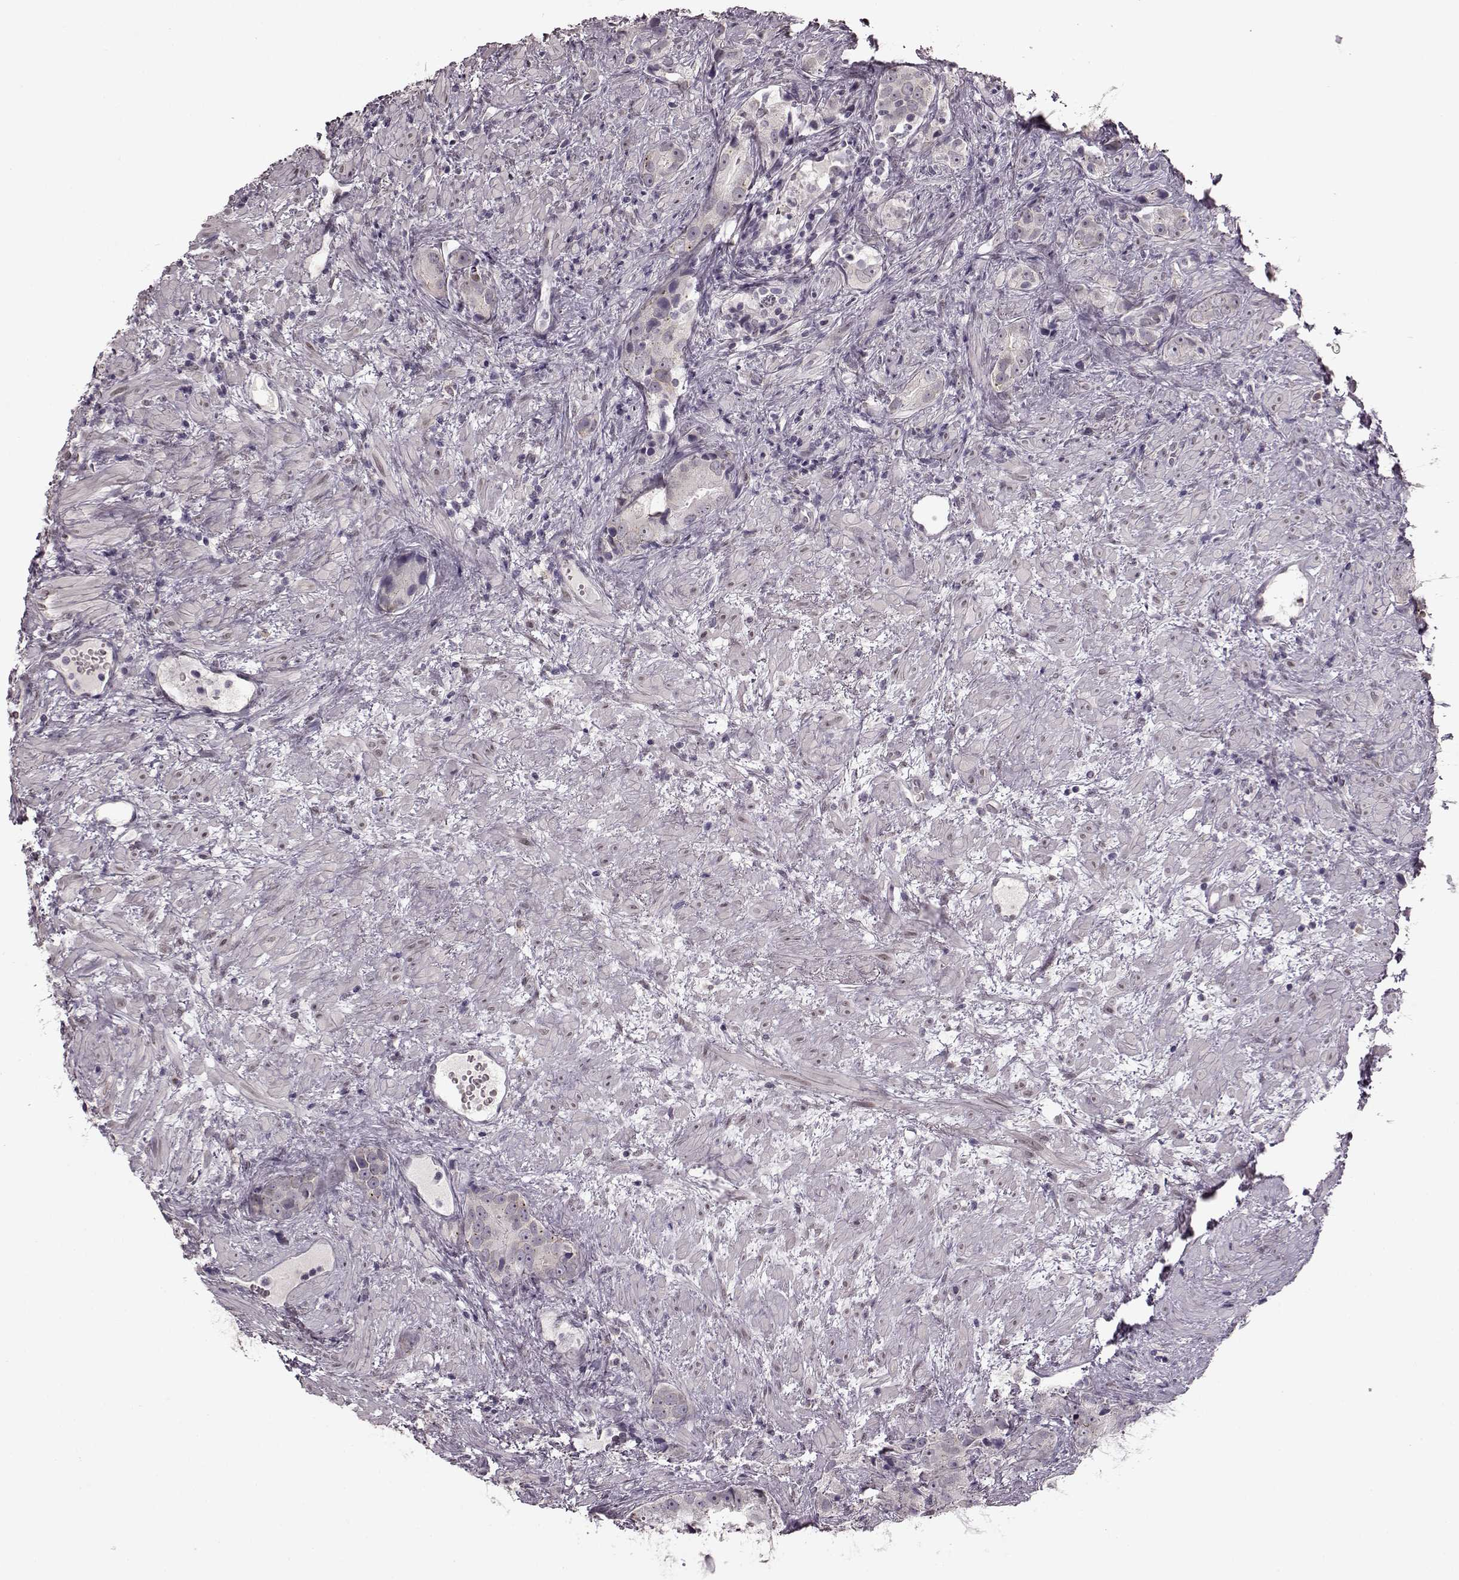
{"staining": {"intensity": "negative", "quantity": "none", "location": "none"}, "tissue": "prostate cancer", "cell_type": "Tumor cells", "image_type": "cancer", "snomed": [{"axis": "morphology", "description": "Adenocarcinoma, High grade"}, {"axis": "topography", "description": "Prostate"}], "caption": "An image of human prostate adenocarcinoma (high-grade) is negative for staining in tumor cells.", "gene": "STX1B", "patient": {"sex": "male", "age": 90}}